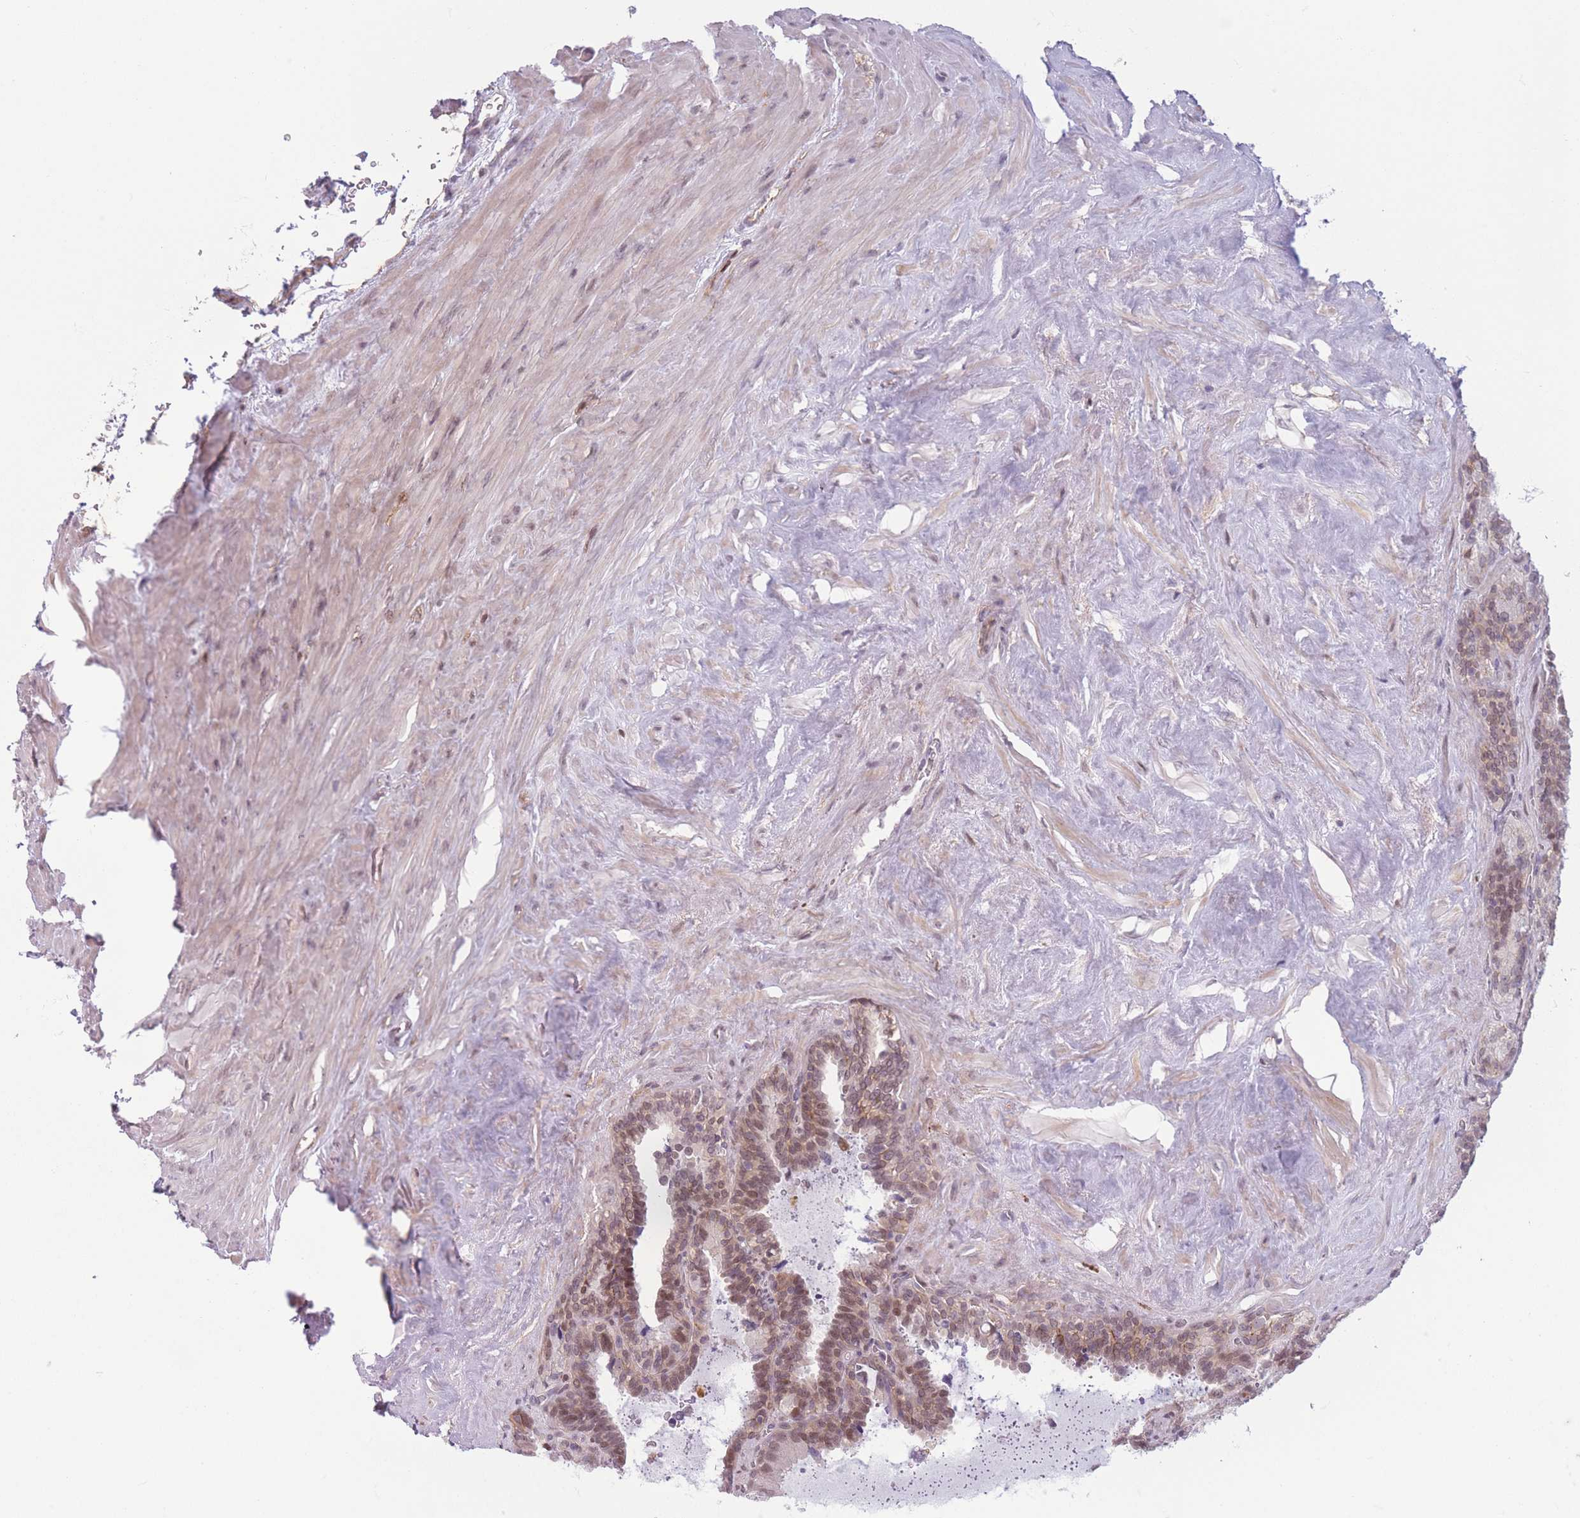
{"staining": {"intensity": "moderate", "quantity": ">75%", "location": "nuclear"}, "tissue": "seminal vesicle", "cell_type": "Glandular cells", "image_type": "normal", "snomed": [{"axis": "morphology", "description": "Normal tissue, NOS"}, {"axis": "topography", "description": "Seminal veicle"}], "caption": "Immunohistochemical staining of benign human seminal vesicle shows >75% levels of moderate nuclear protein staining in approximately >75% of glandular cells.", "gene": "ENSG00000267179", "patient": {"sex": "male", "age": 68}}